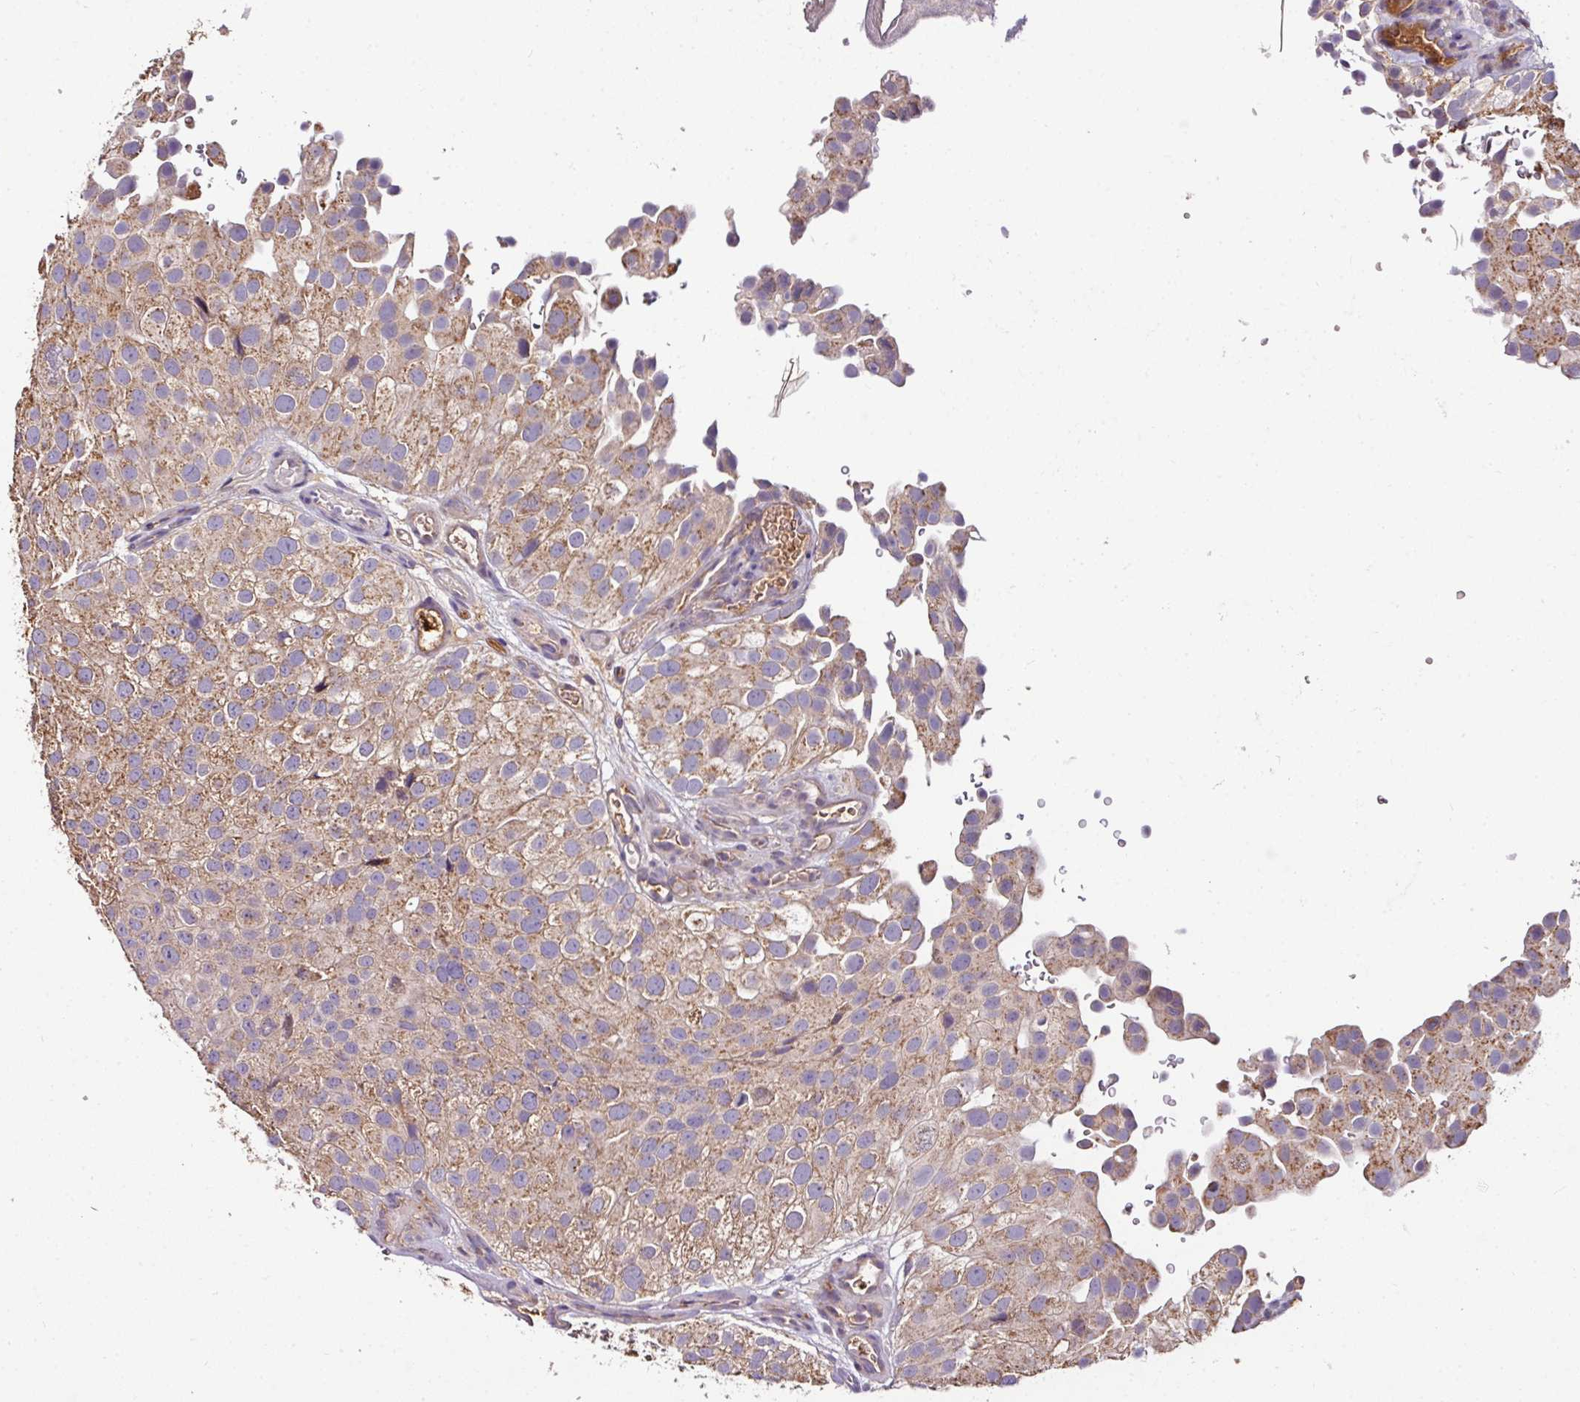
{"staining": {"intensity": "moderate", "quantity": ">75%", "location": "cytoplasmic/membranous"}, "tissue": "urothelial cancer", "cell_type": "Tumor cells", "image_type": "cancer", "snomed": [{"axis": "morphology", "description": "Urothelial carcinoma, Low grade"}, {"axis": "topography", "description": "Urinary bladder"}], "caption": "A histopathology image of human urothelial carcinoma (low-grade) stained for a protein shows moderate cytoplasmic/membranous brown staining in tumor cells. (DAB (3,3'-diaminobenzidine) = brown stain, brightfield microscopy at high magnification).", "gene": "CPD", "patient": {"sex": "male", "age": 78}}